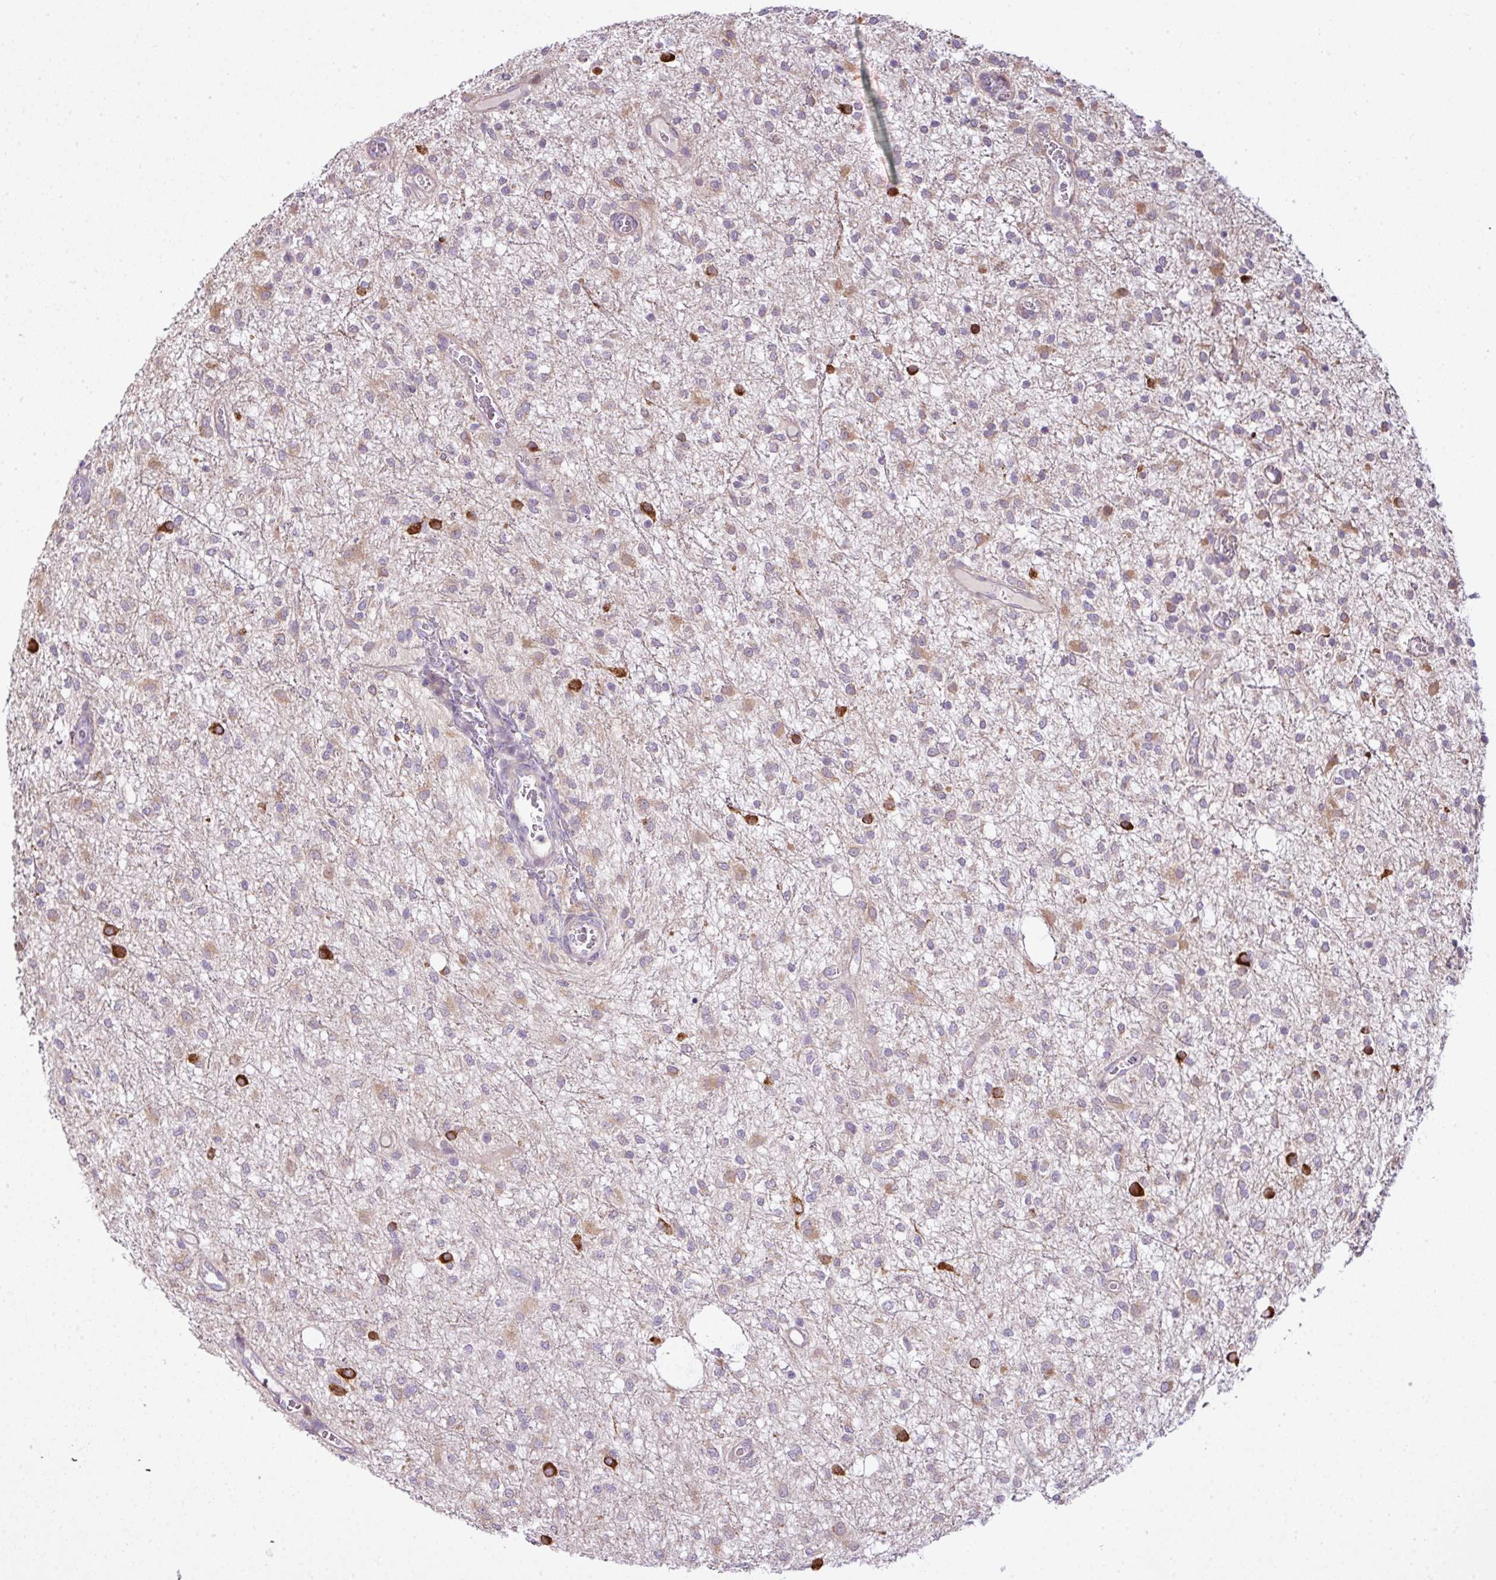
{"staining": {"intensity": "strong", "quantity": "<25%", "location": "cytoplasmic/membranous"}, "tissue": "glioma", "cell_type": "Tumor cells", "image_type": "cancer", "snomed": [{"axis": "morphology", "description": "Glioma, malignant, Low grade"}, {"axis": "topography", "description": "Cerebellum"}], "caption": "Immunohistochemical staining of human glioma shows medium levels of strong cytoplasmic/membranous protein positivity in about <25% of tumor cells.", "gene": "COX18", "patient": {"sex": "female", "age": 5}}